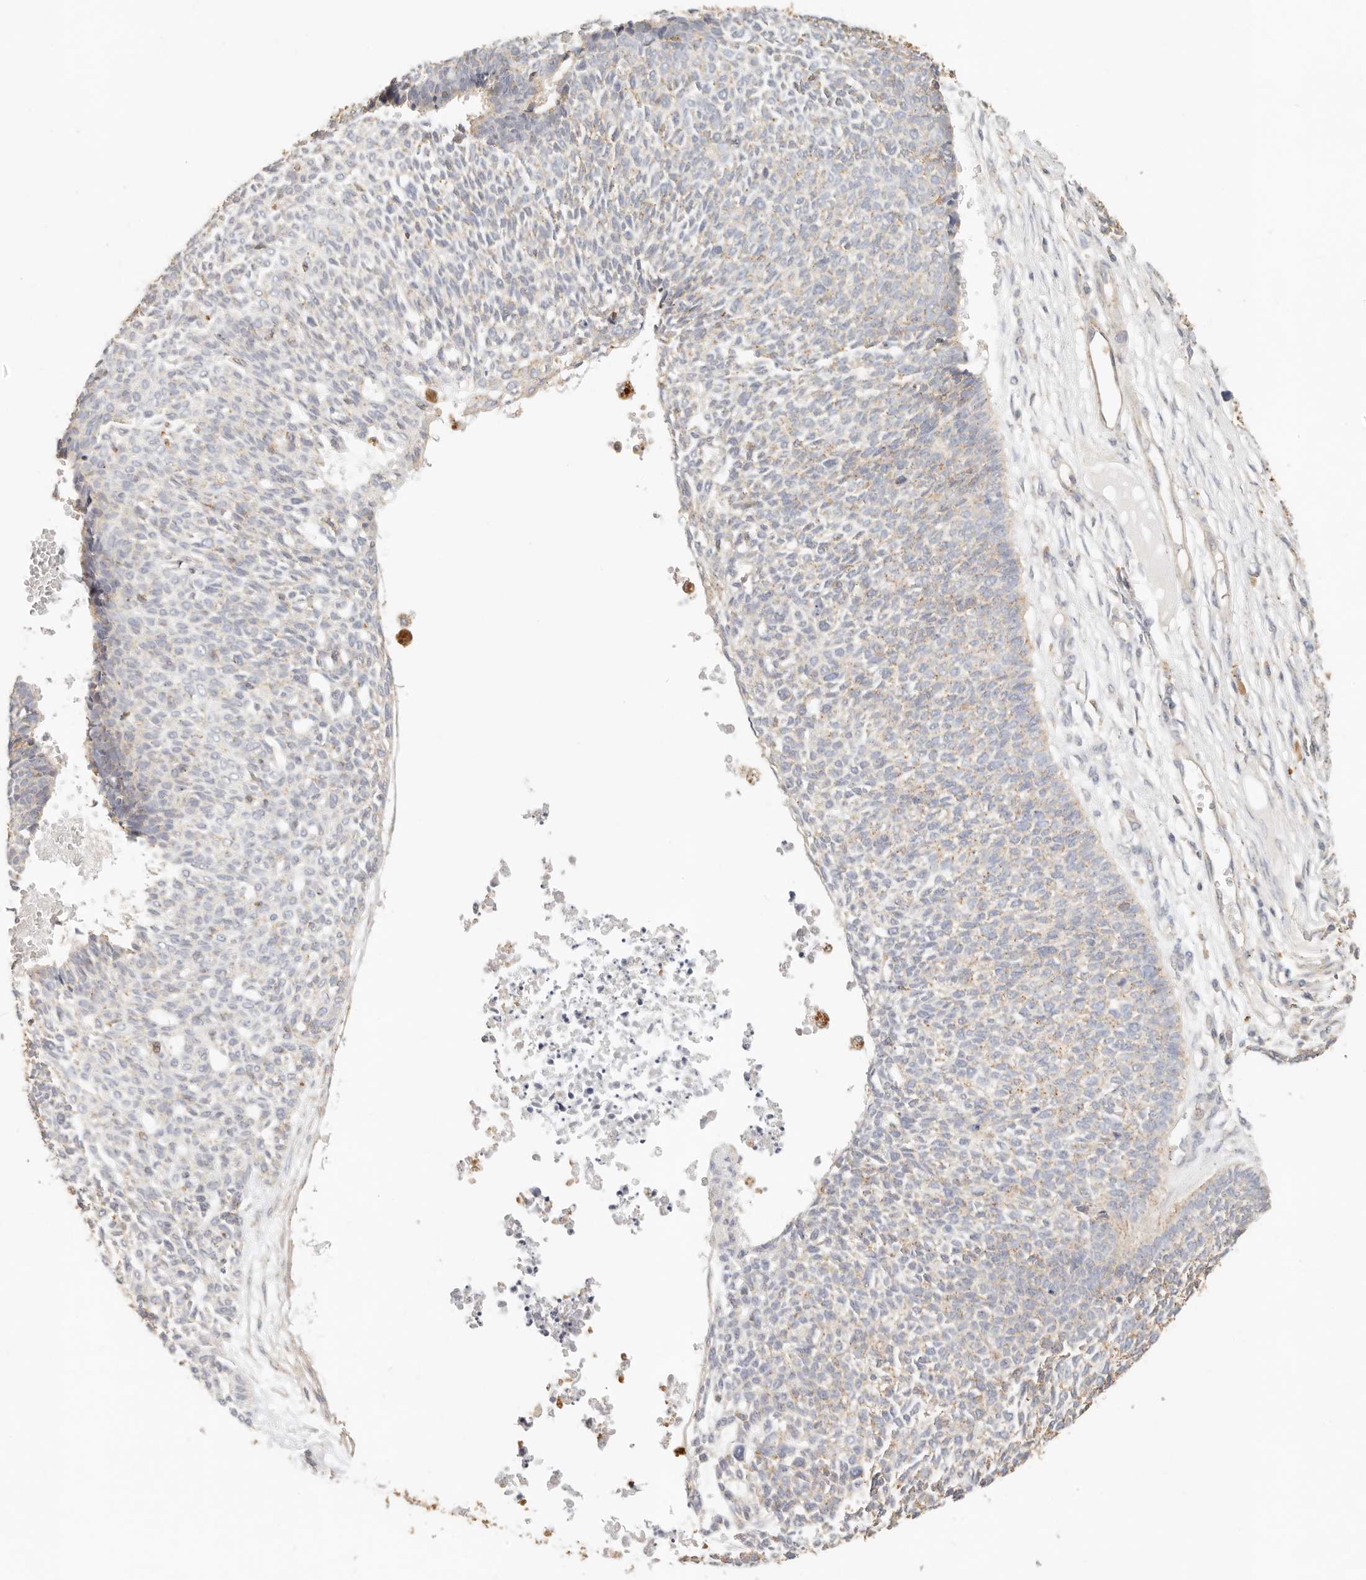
{"staining": {"intensity": "weak", "quantity": "<25%", "location": "cytoplasmic/membranous"}, "tissue": "skin cancer", "cell_type": "Tumor cells", "image_type": "cancer", "snomed": [{"axis": "morphology", "description": "Basal cell carcinoma"}, {"axis": "topography", "description": "Skin"}], "caption": "Tumor cells show no significant protein staining in skin cancer.", "gene": "CNMD", "patient": {"sex": "female", "age": 84}}